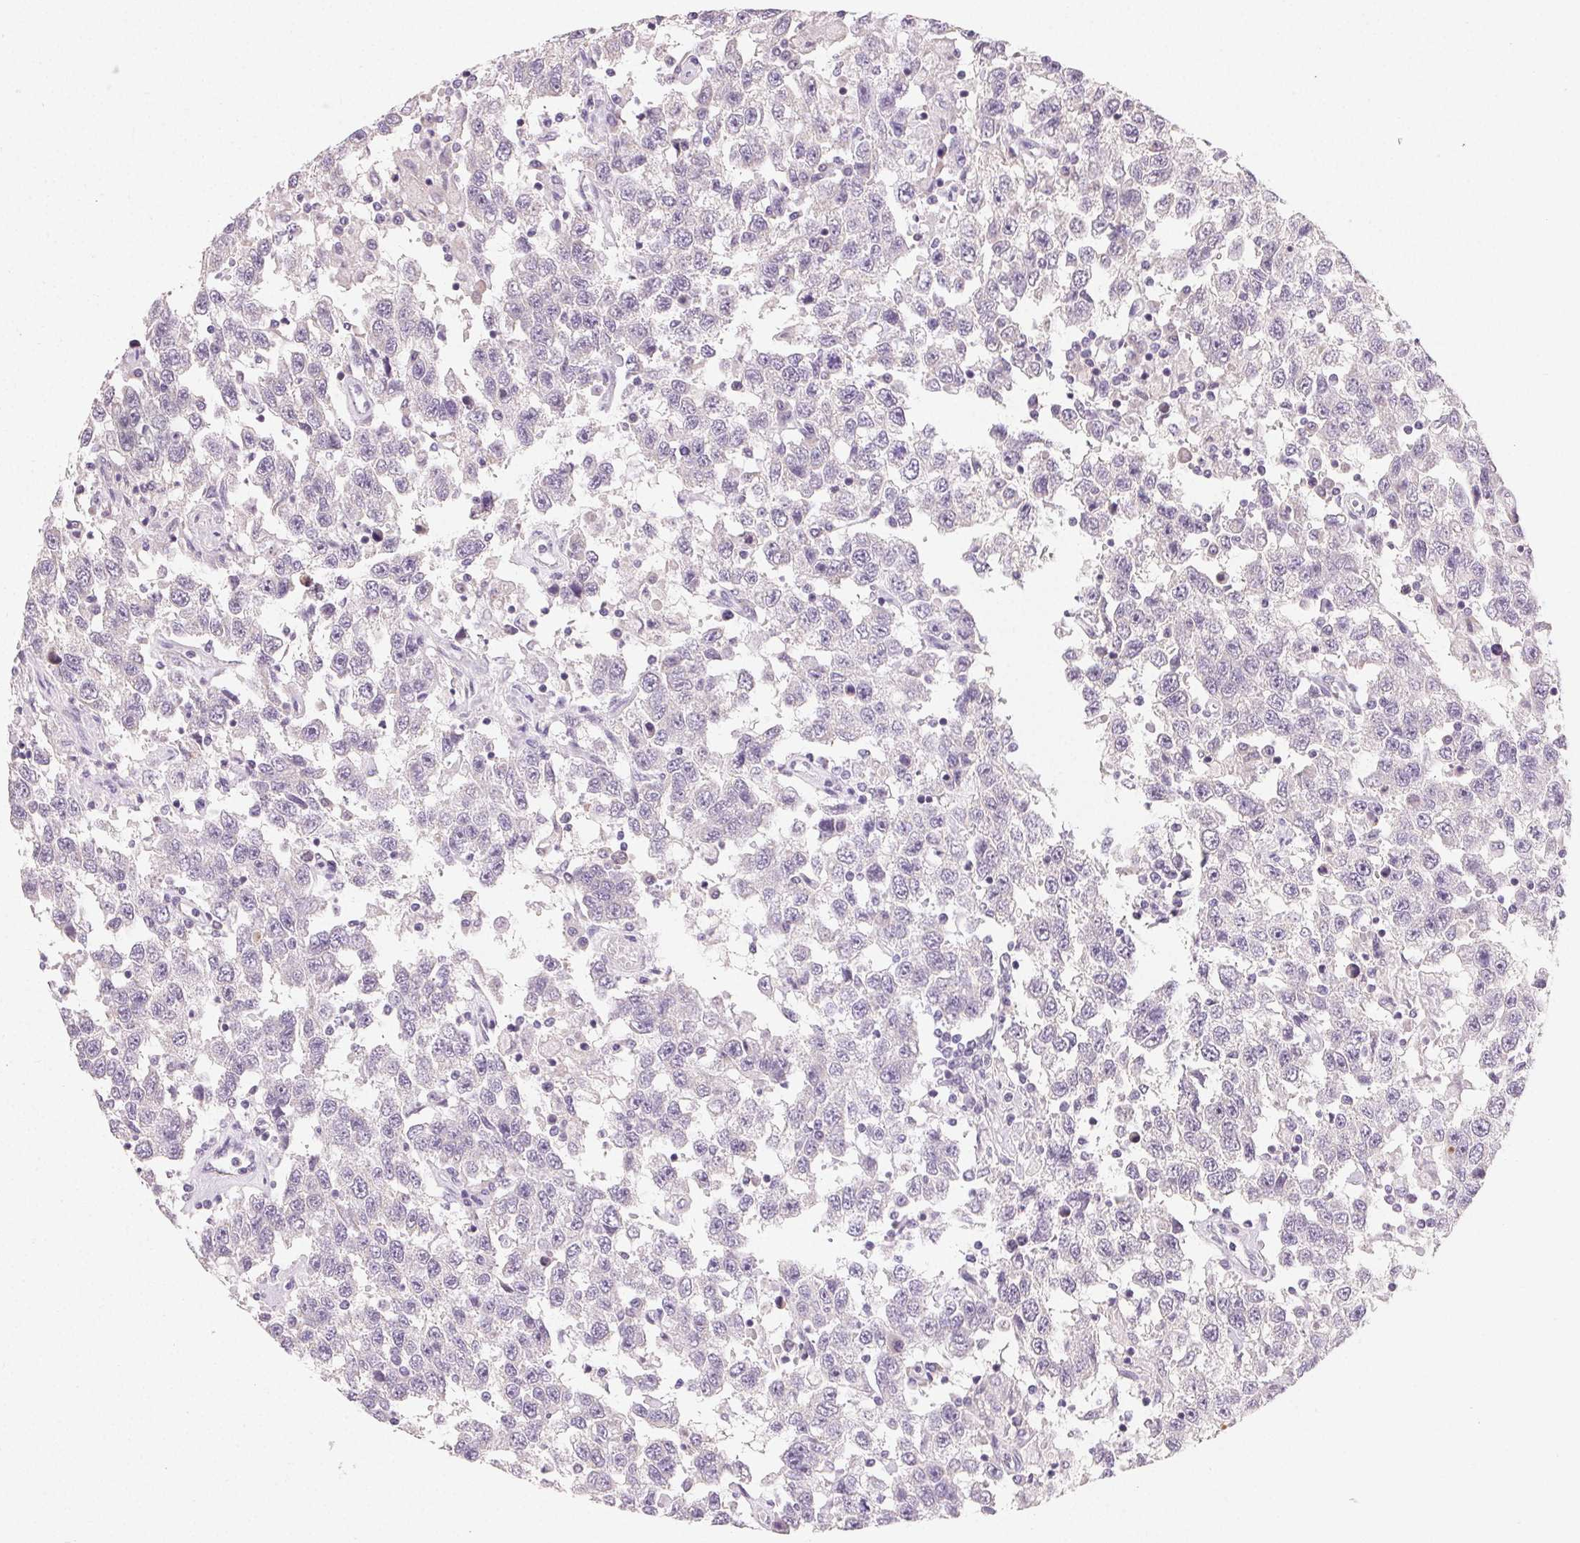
{"staining": {"intensity": "negative", "quantity": "none", "location": "none"}, "tissue": "testis cancer", "cell_type": "Tumor cells", "image_type": "cancer", "snomed": [{"axis": "morphology", "description": "Seminoma, NOS"}, {"axis": "topography", "description": "Testis"}], "caption": "Tumor cells show no significant protein expression in testis cancer. (Immunohistochemistry, brightfield microscopy, high magnification).", "gene": "MYBL1", "patient": {"sex": "male", "age": 41}}